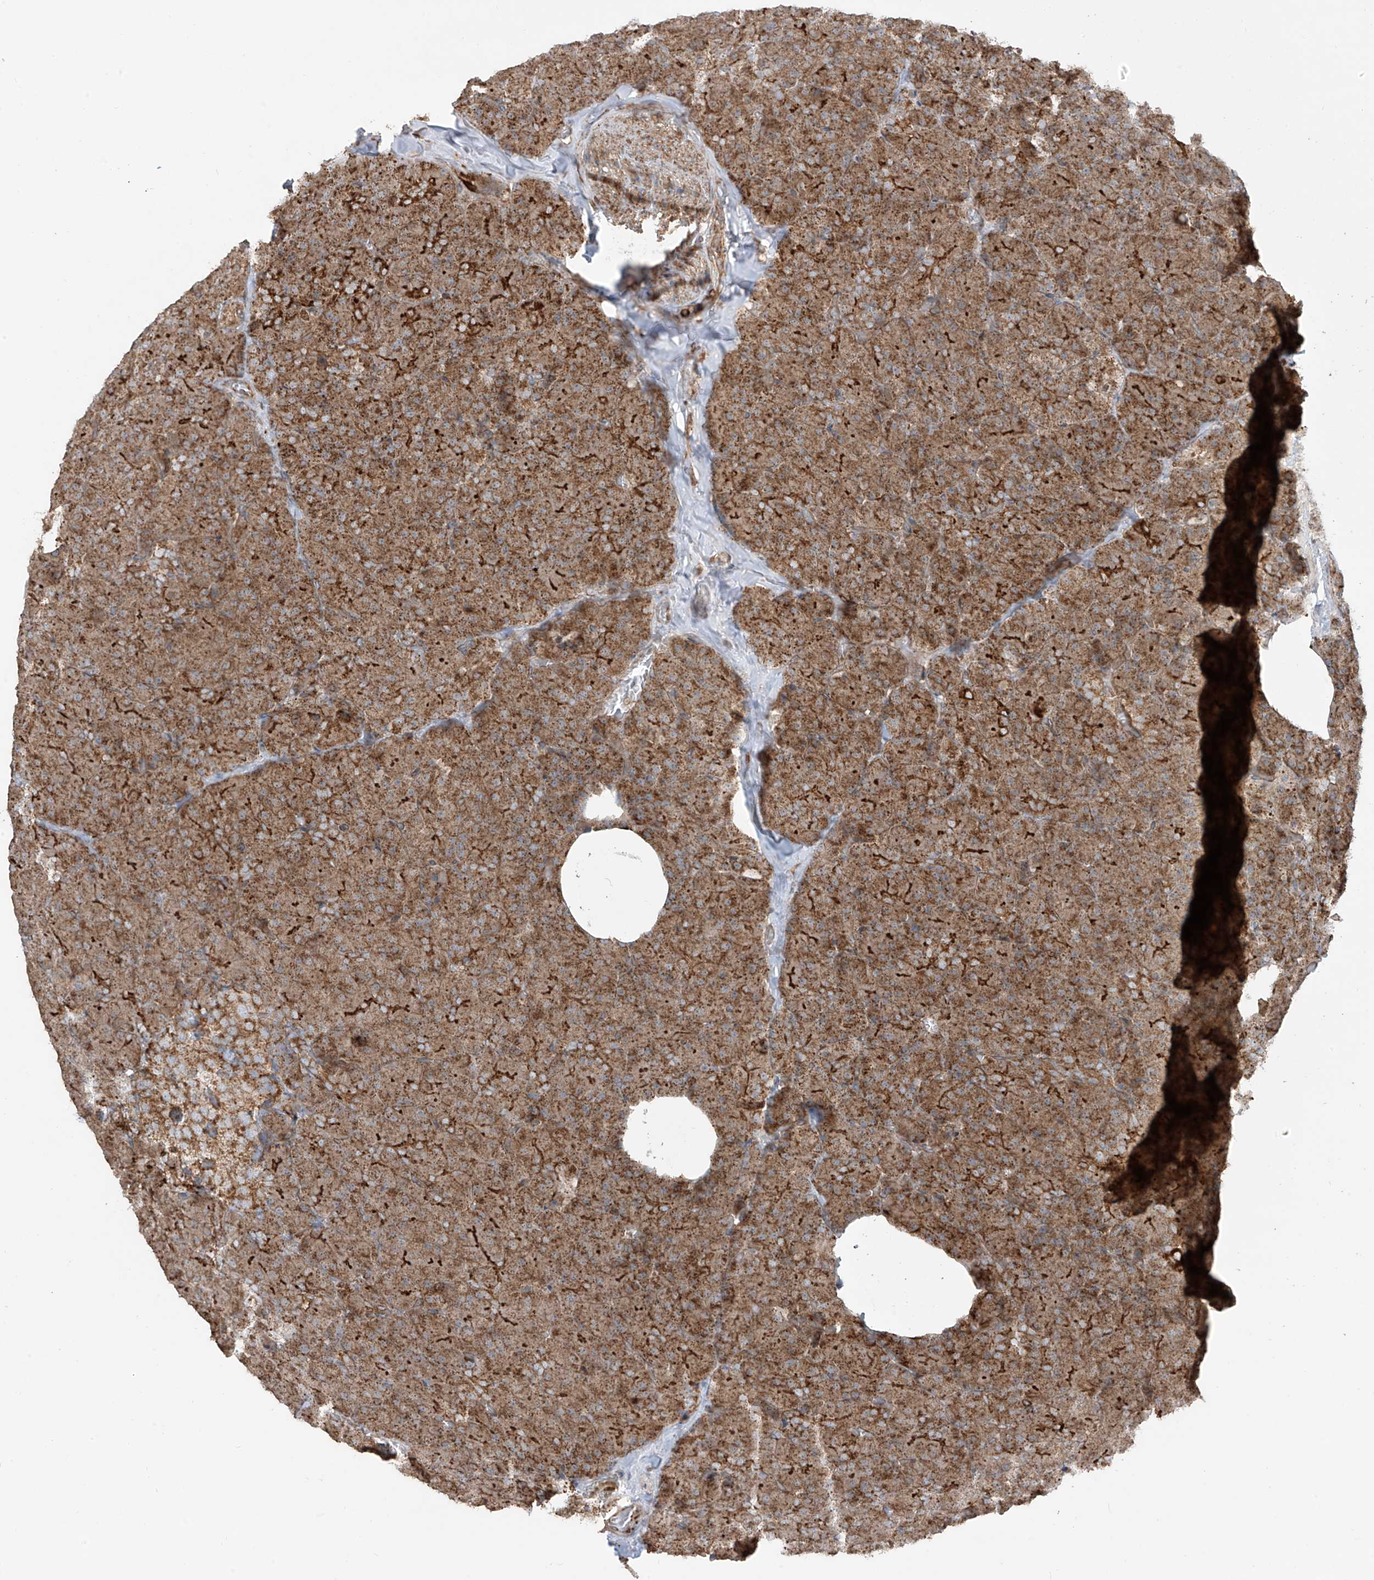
{"staining": {"intensity": "strong", "quantity": ">75%", "location": "cytoplasmic/membranous"}, "tissue": "pancreas", "cell_type": "Exocrine glandular cells", "image_type": "normal", "snomed": [{"axis": "morphology", "description": "Normal tissue, NOS"}, {"axis": "morphology", "description": "Carcinoid, malignant, NOS"}, {"axis": "topography", "description": "Pancreas"}], "caption": "Pancreas was stained to show a protein in brown. There is high levels of strong cytoplasmic/membranous positivity in about >75% of exocrine glandular cells. (DAB IHC, brown staining for protein, blue staining for nuclei).", "gene": "EIF5B", "patient": {"sex": "female", "age": 35}}